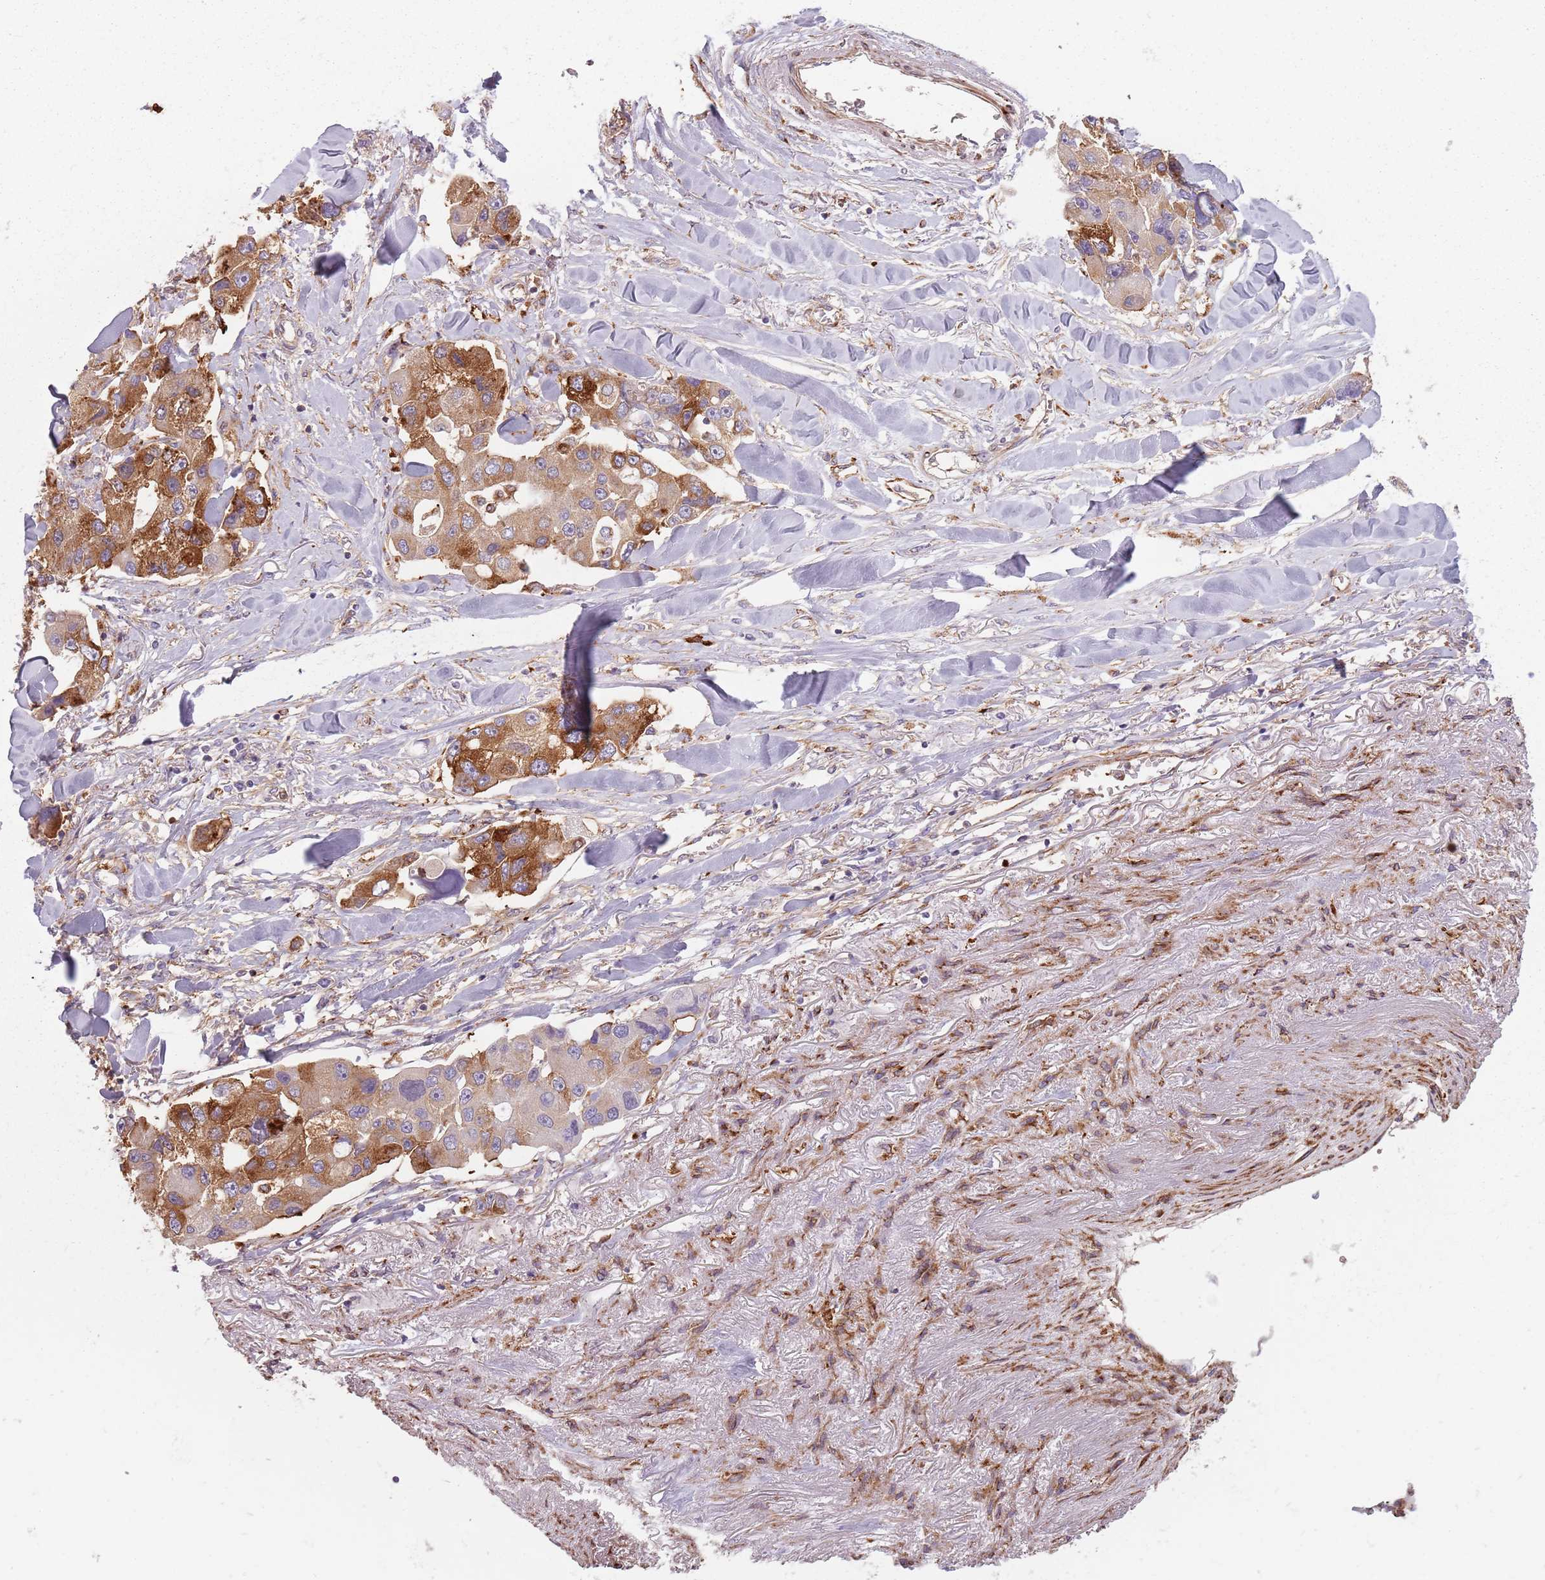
{"staining": {"intensity": "strong", "quantity": "25%-75%", "location": "cytoplasmic/membranous"}, "tissue": "lung cancer", "cell_type": "Tumor cells", "image_type": "cancer", "snomed": [{"axis": "morphology", "description": "Adenocarcinoma, NOS"}, {"axis": "topography", "description": "Lung"}], "caption": "Immunohistochemical staining of human lung cancer exhibits strong cytoplasmic/membranous protein staining in about 25%-75% of tumor cells.", "gene": "TPD52L2", "patient": {"sex": "female", "age": 54}}